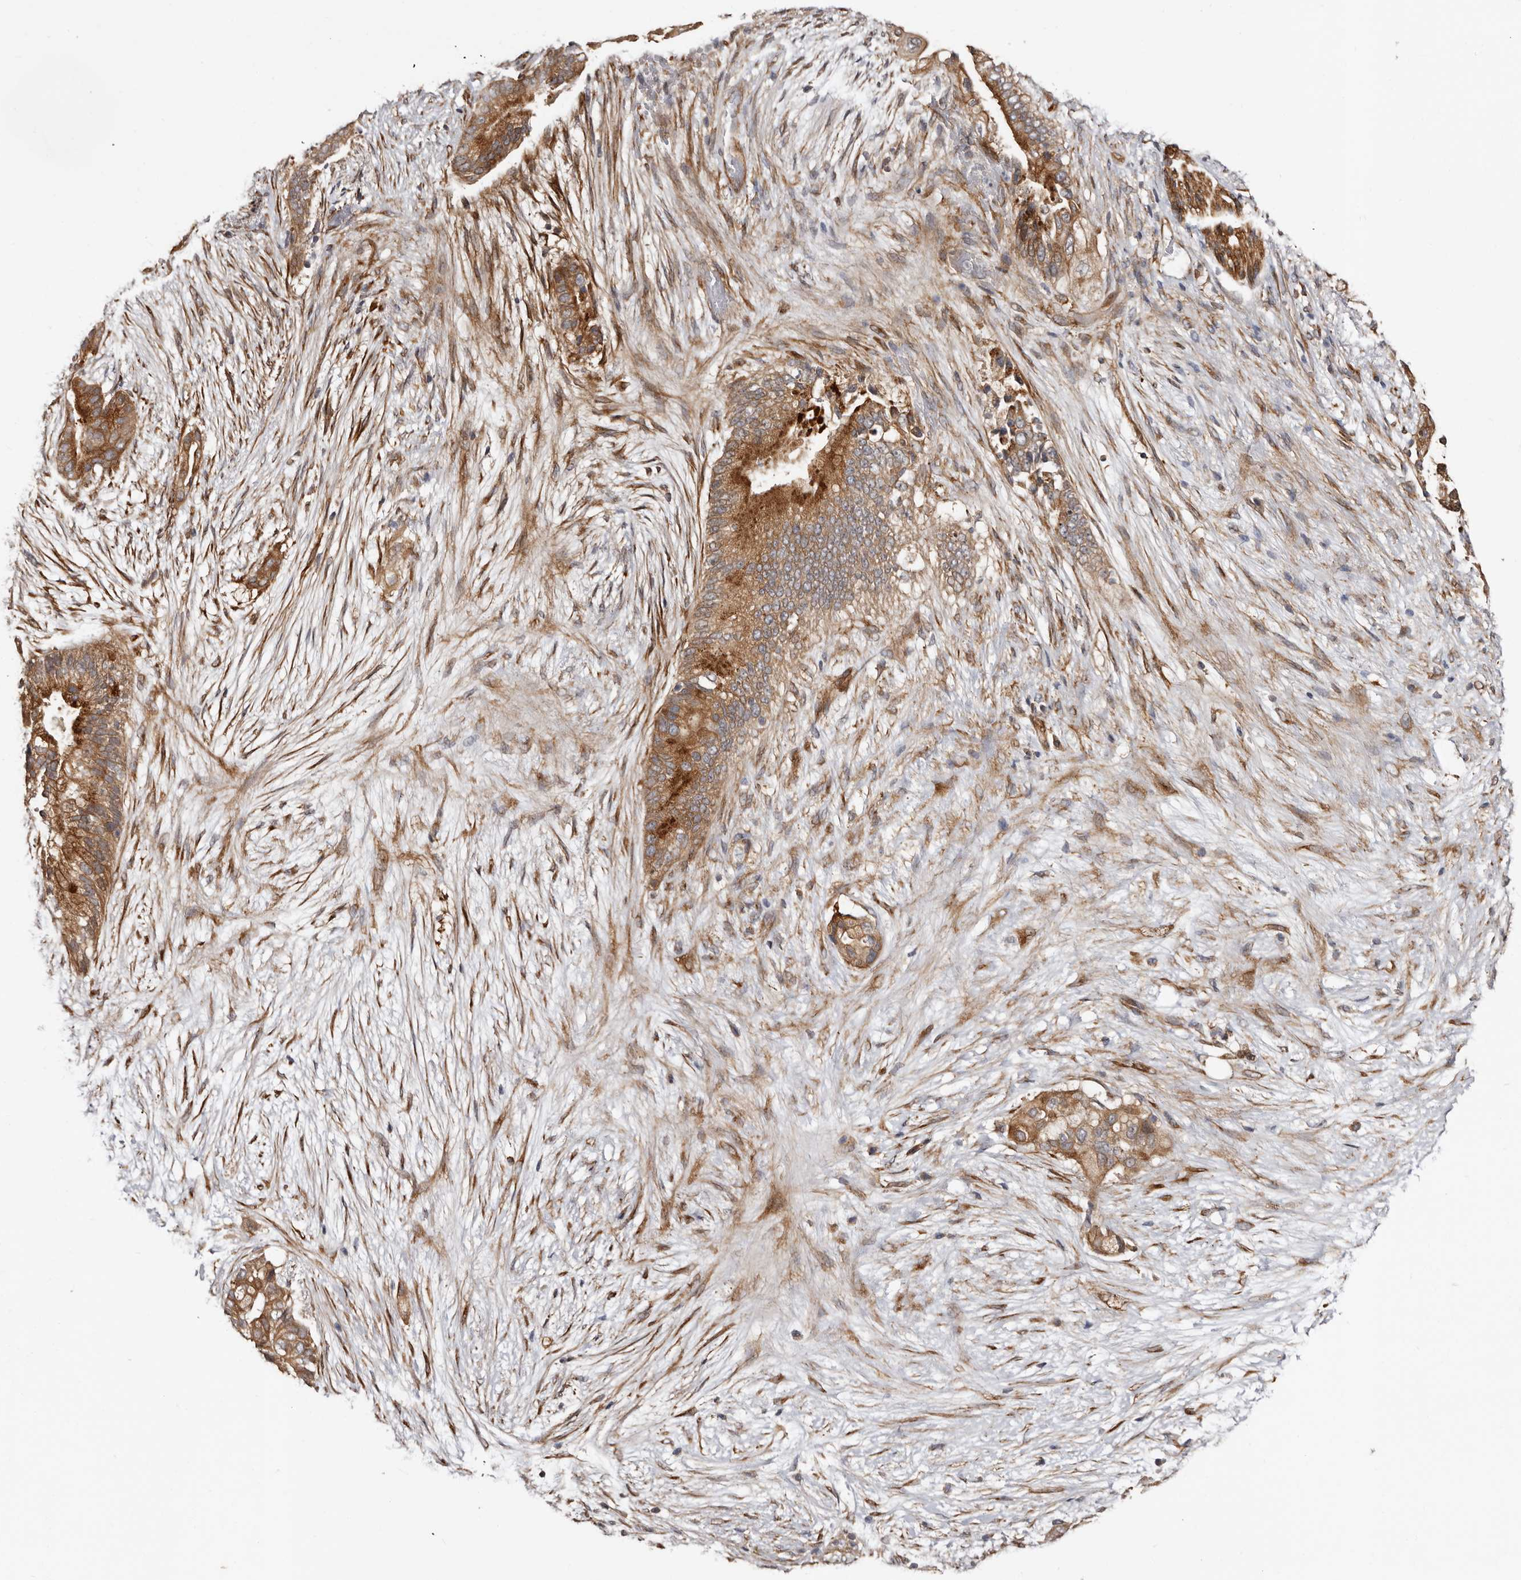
{"staining": {"intensity": "moderate", "quantity": ">75%", "location": "cytoplasmic/membranous"}, "tissue": "pancreatic cancer", "cell_type": "Tumor cells", "image_type": "cancer", "snomed": [{"axis": "morphology", "description": "Adenocarcinoma, NOS"}, {"axis": "topography", "description": "Pancreas"}], "caption": "Immunohistochemical staining of adenocarcinoma (pancreatic) shows medium levels of moderate cytoplasmic/membranous staining in about >75% of tumor cells. The staining is performed using DAB (3,3'-diaminobenzidine) brown chromogen to label protein expression. The nuclei are counter-stained blue using hematoxylin.", "gene": "TBC1D22B", "patient": {"sex": "male", "age": 53}}